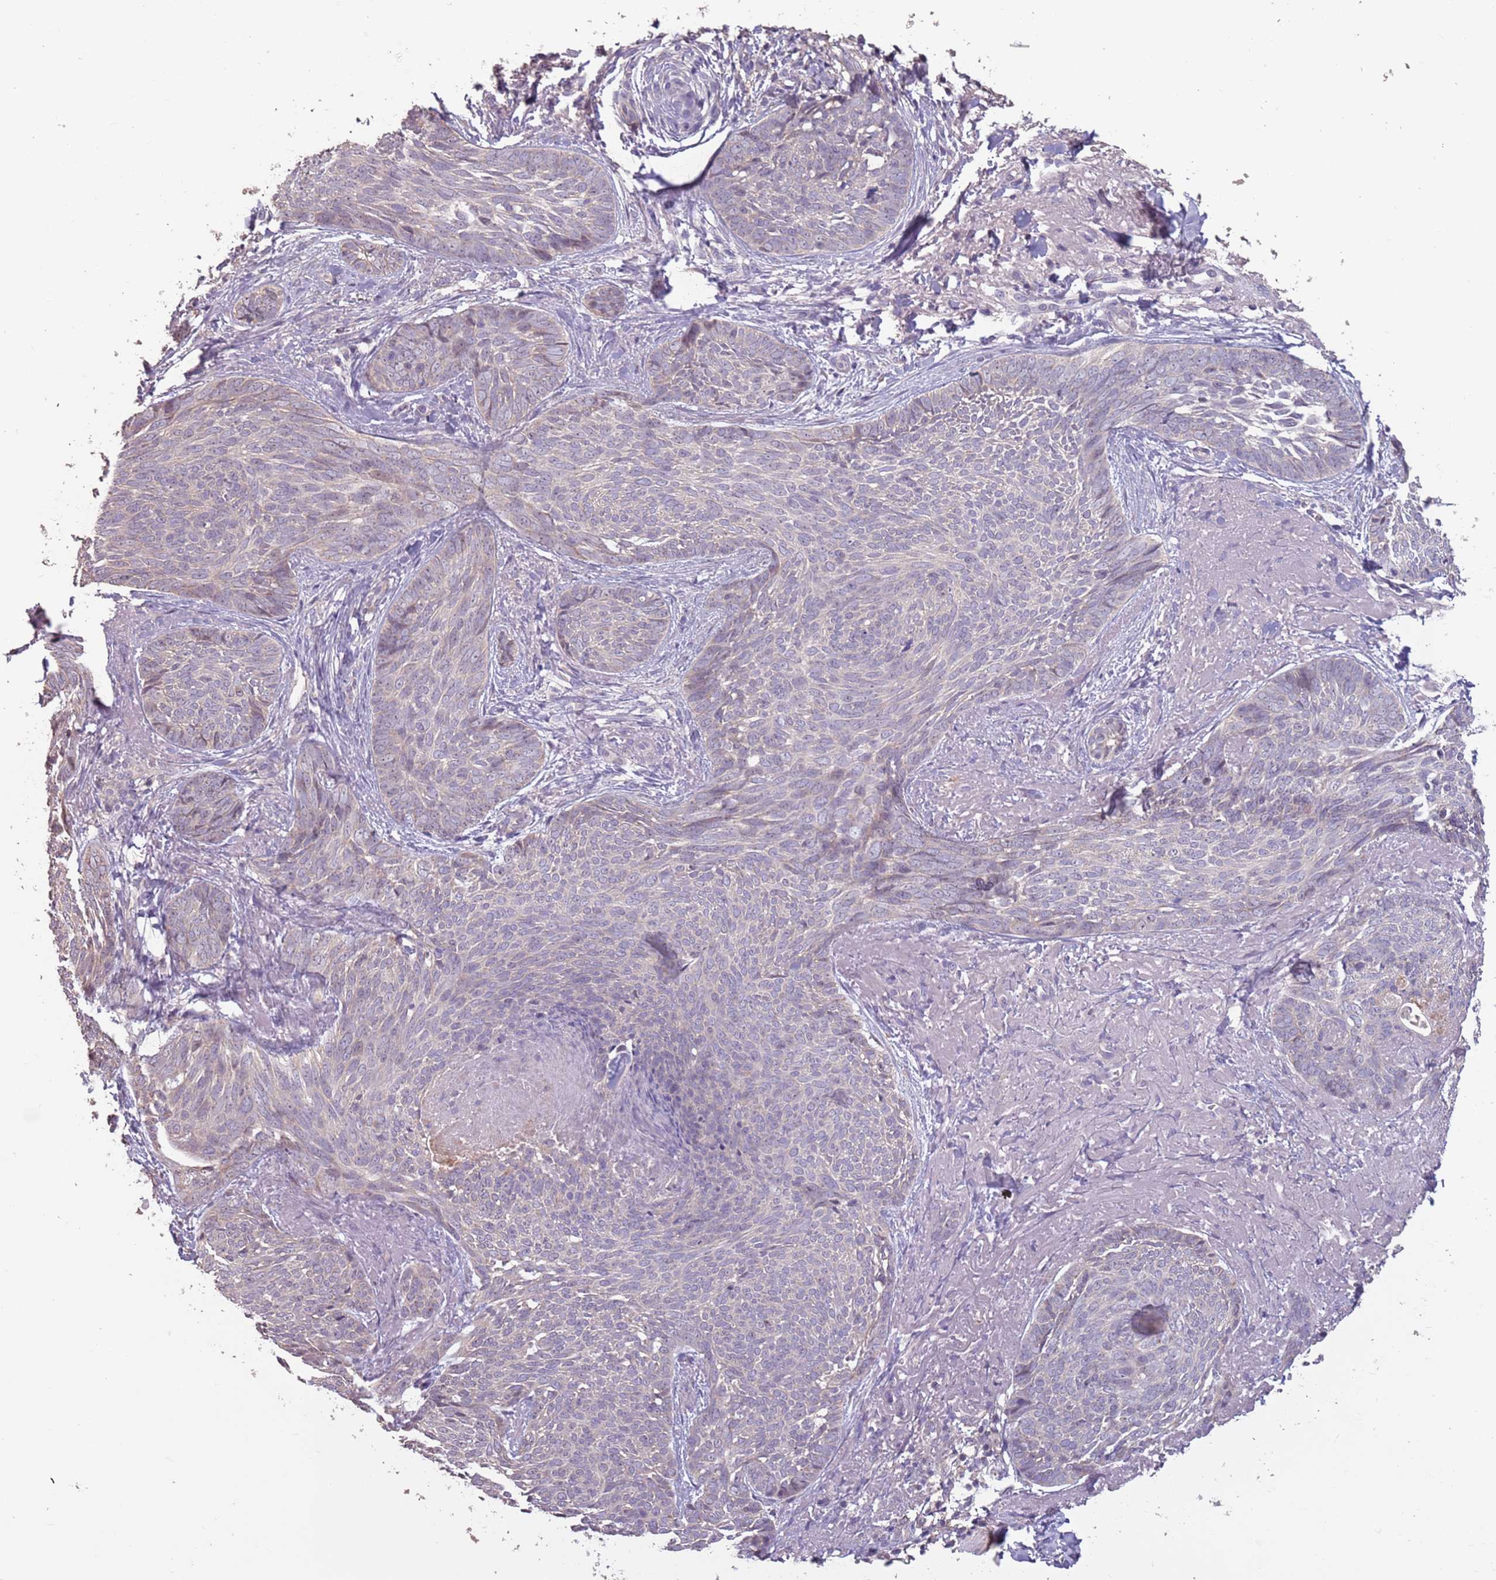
{"staining": {"intensity": "negative", "quantity": "none", "location": "none"}, "tissue": "skin cancer", "cell_type": "Tumor cells", "image_type": "cancer", "snomed": [{"axis": "morphology", "description": "Basal cell carcinoma"}, {"axis": "topography", "description": "Skin"}], "caption": "A photomicrograph of human basal cell carcinoma (skin) is negative for staining in tumor cells.", "gene": "MBD3L1", "patient": {"sex": "female", "age": 86}}